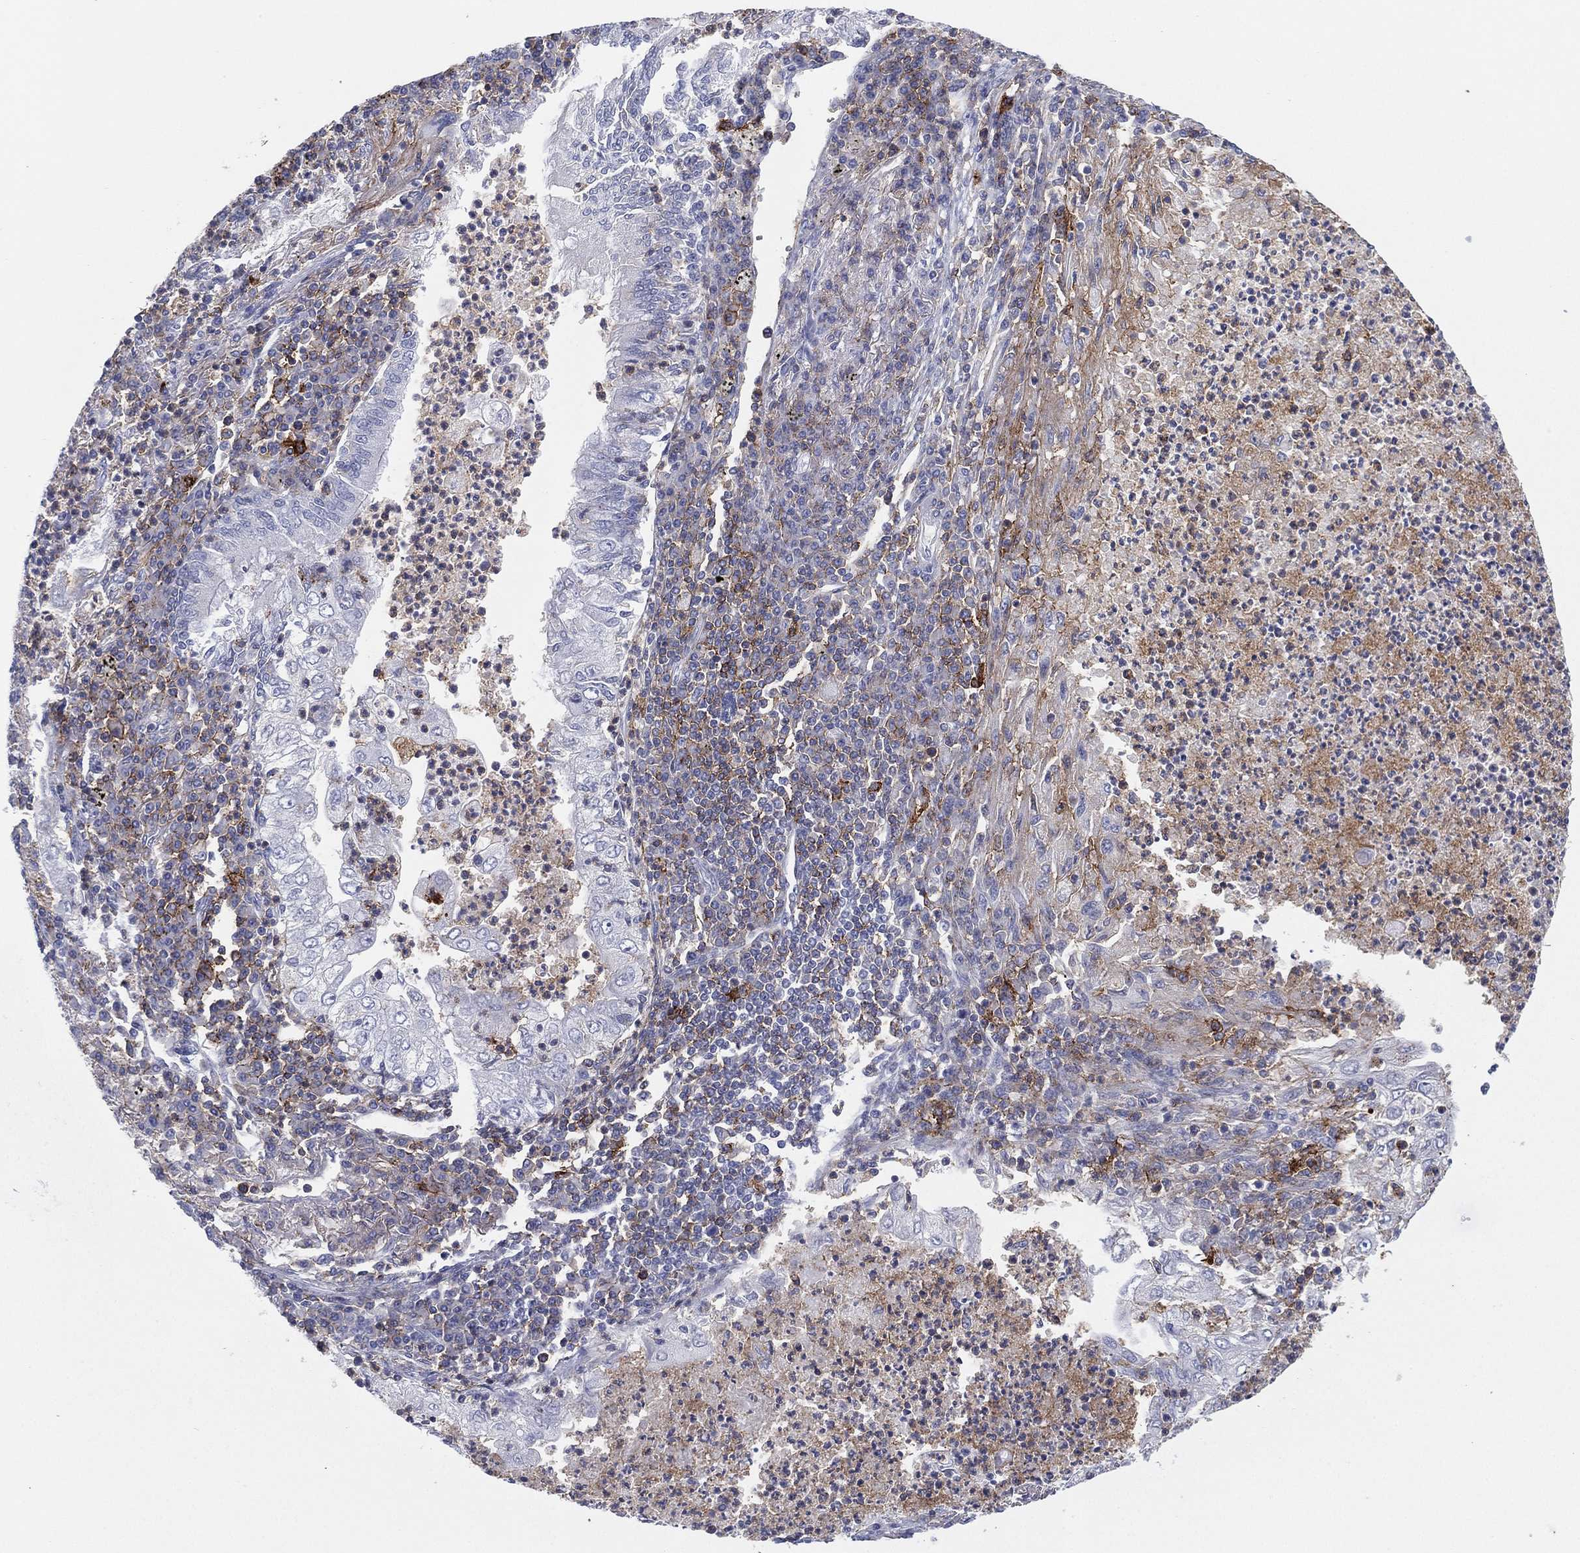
{"staining": {"intensity": "negative", "quantity": "none", "location": "none"}, "tissue": "lung cancer", "cell_type": "Tumor cells", "image_type": "cancer", "snomed": [{"axis": "morphology", "description": "Adenocarcinoma, NOS"}, {"axis": "topography", "description": "Lung"}], "caption": "This is an immunohistochemistry photomicrograph of human lung cancer (adenocarcinoma). There is no expression in tumor cells.", "gene": "SELPLG", "patient": {"sex": "female", "age": 73}}